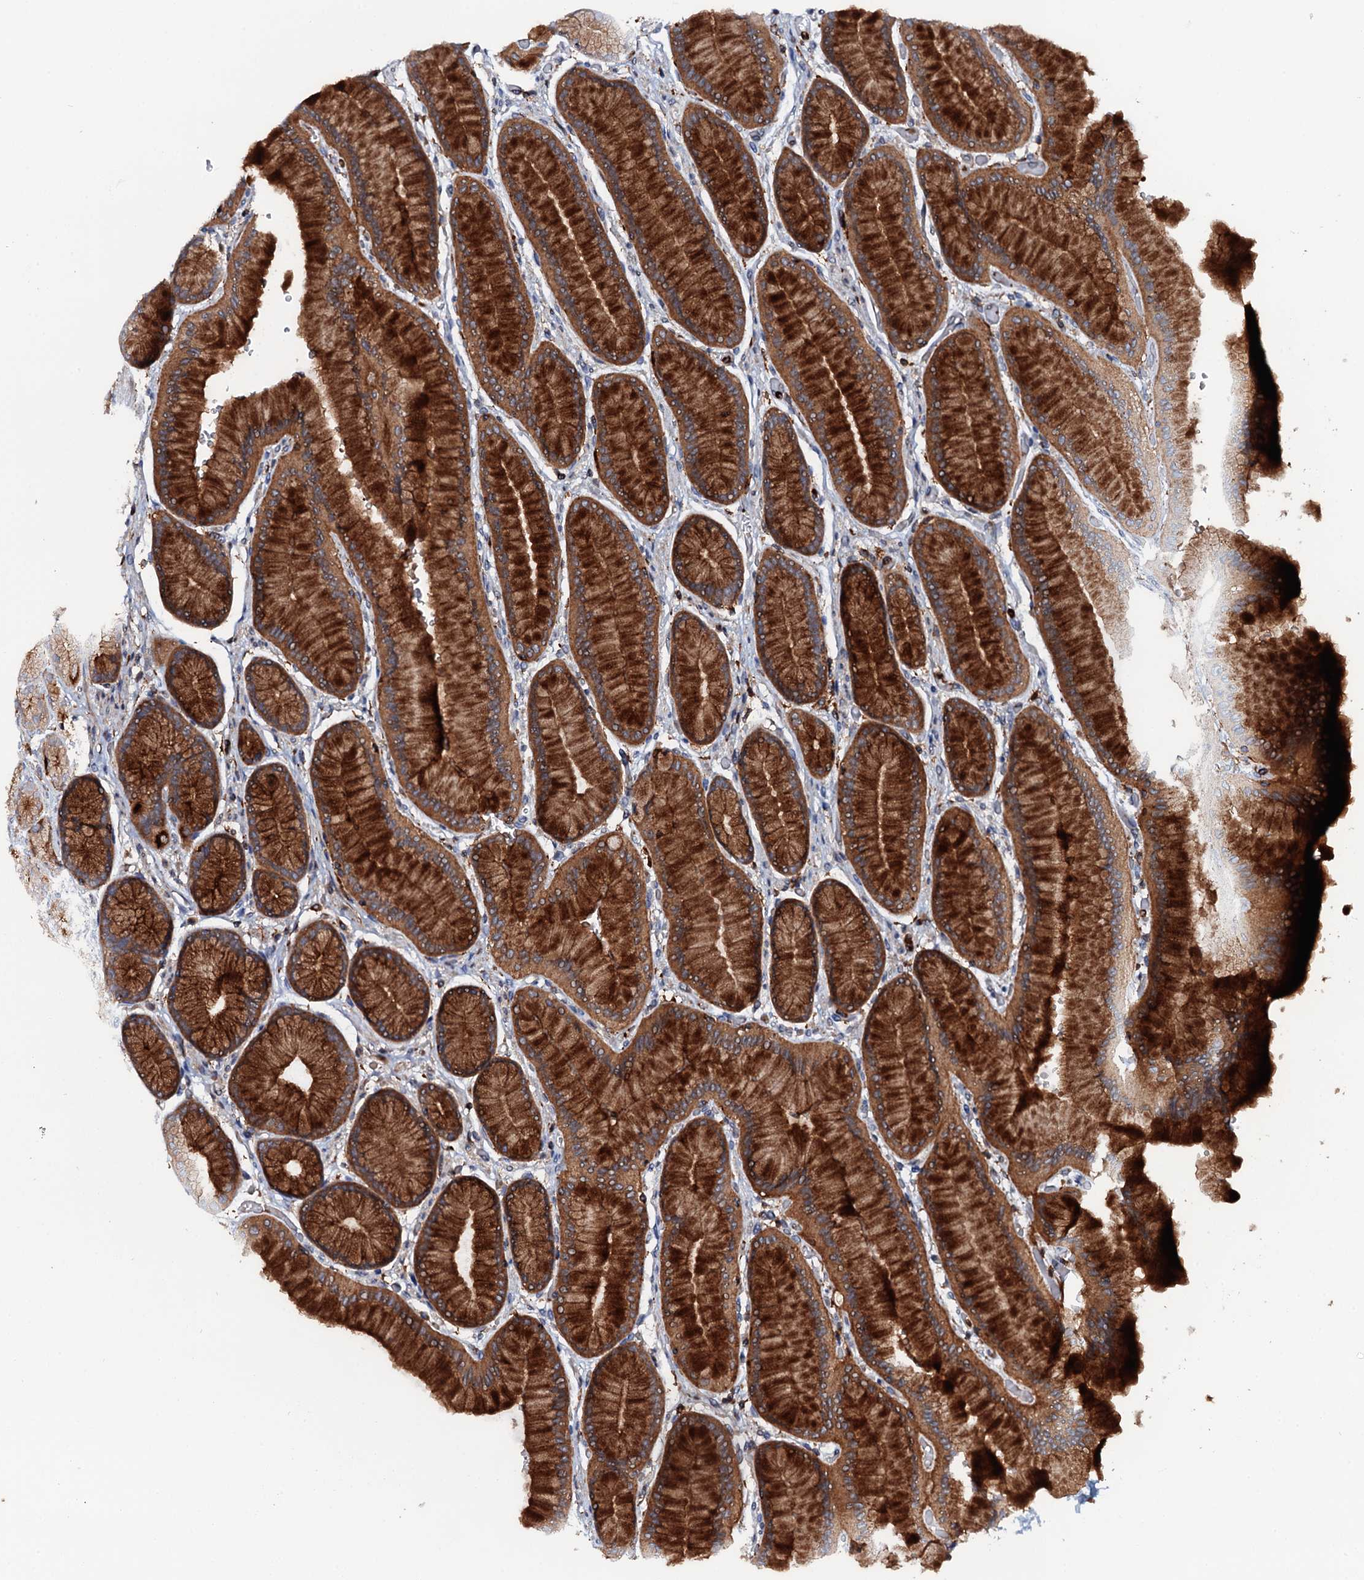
{"staining": {"intensity": "strong", "quantity": ">75%", "location": "cytoplasmic/membranous"}, "tissue": "stomach", "cell_type": "Glandular cells", "image_type": "normal", "snomed": [{"axis": "morphology", "description": "Normal tissue, NOS"}, {"axis": "morphology", "description": "Adenocarcinoma, NOS"}, {"axis": "morphology", "description": "Adenocarcinoma, High grade"}, {"axis": "topography", "description": "Stomach, upper"}, {"axis": "topography", "description": "Stomach"}], "caption": "Immunohistochemistry photomicrograph of normal stomach: stomach stained using immunohistochemistry (IHC) exhibits high levels of strong protein expression localized specifically in the cytoplasmic/membranous of glandular cells, appearing as a cytoplasmic/membranous brown color.", "gene": "VAMP8", "patient": {"sex": "female", "age": 65}}